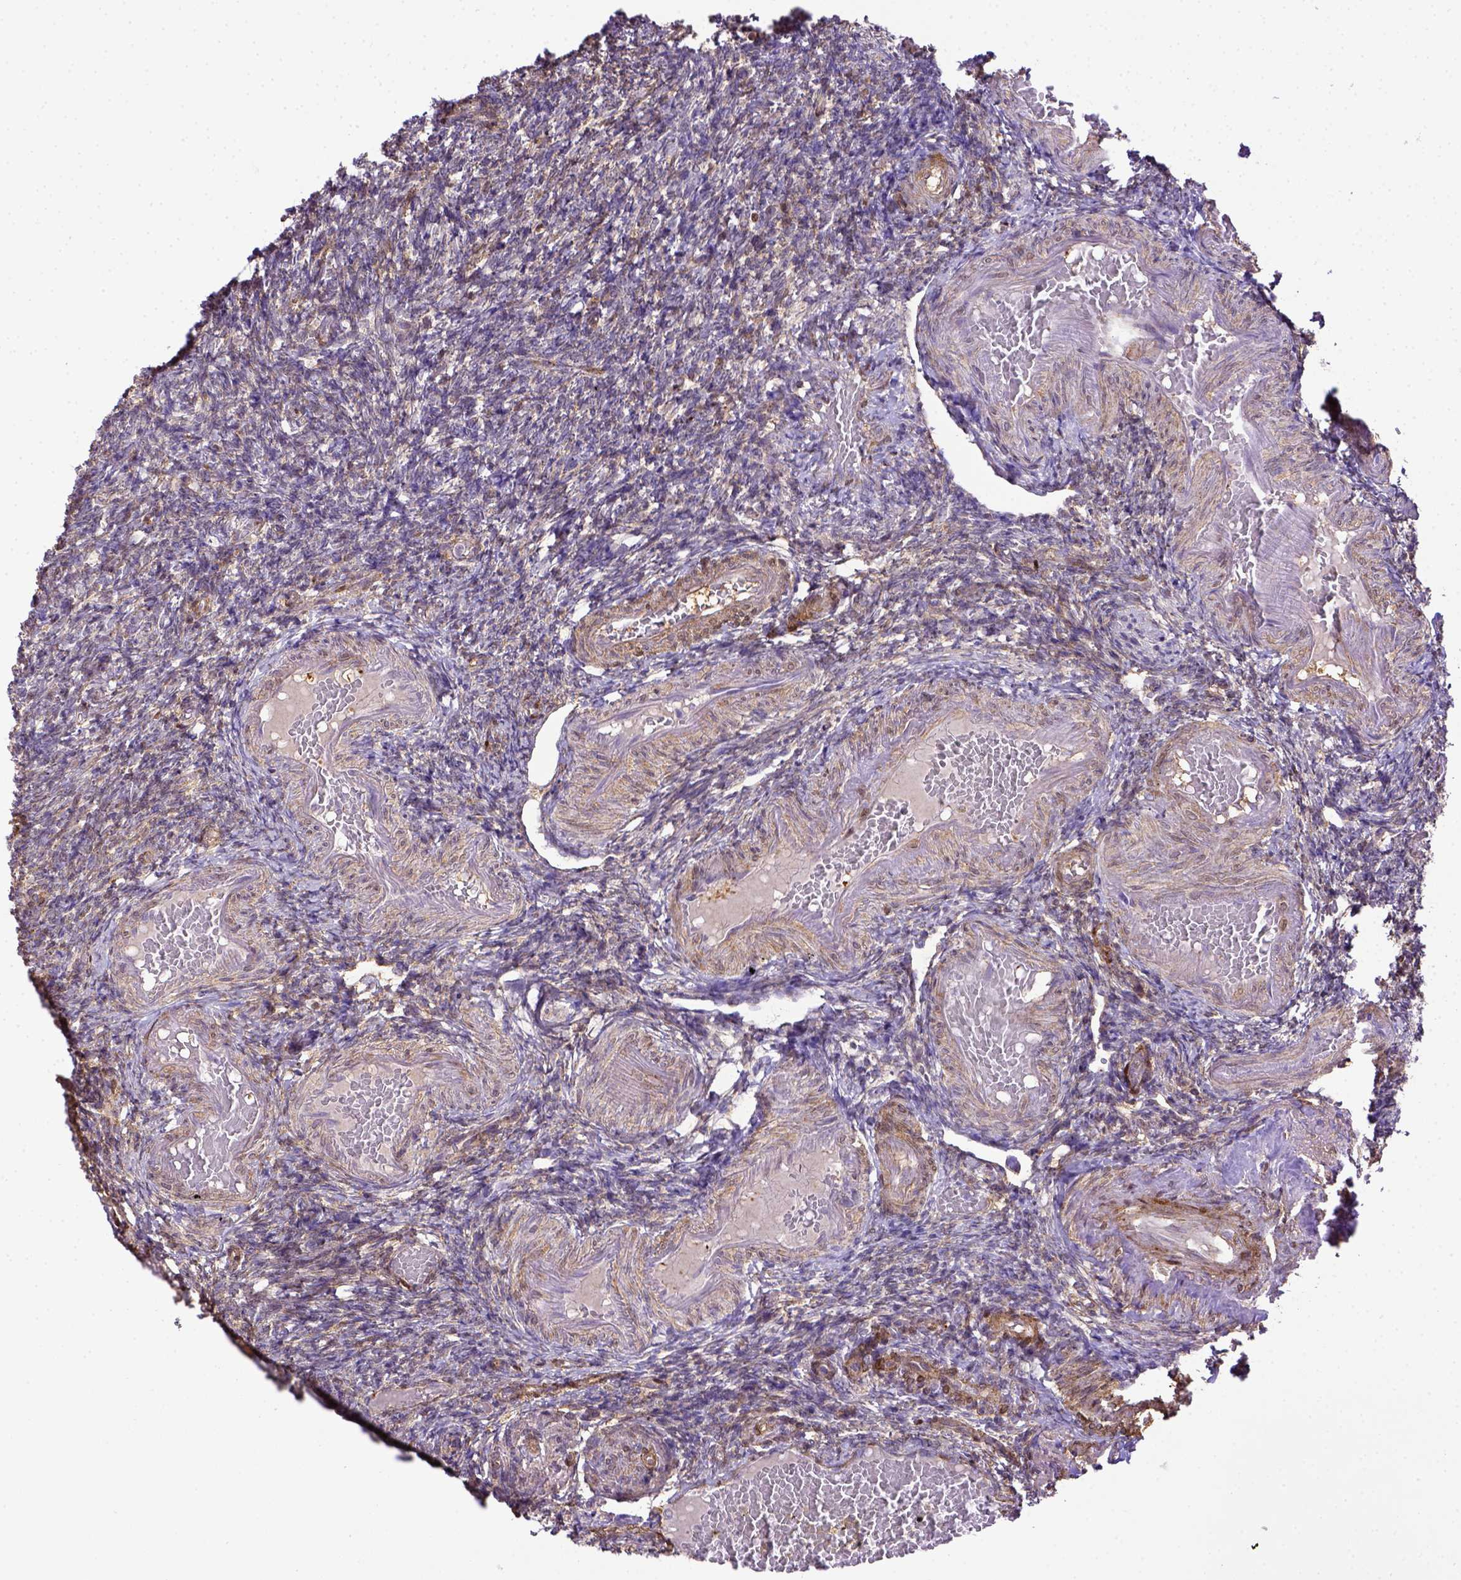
{"staining": {"intensity": "moderate", "quantity": ">75%", "location": "cytoplasmic/membranous"}, "tissue": "ovary", "cell_type": "Follicle cells", "image_type": "normal", "snomed": [{"axis": "morphology", "description": "Normal tissue, NOS"}, {"axis": "topography", "description": "Ovary"}], "caption": "An image showing moderate cytoplasmic/membranous staining in approximately >75% of follicle cells in unremarkable ovary, as visualized by brown immunohistochemical staining.", "gene": "BTN1A1", "patient": {"sex": "female", "age": 39}}